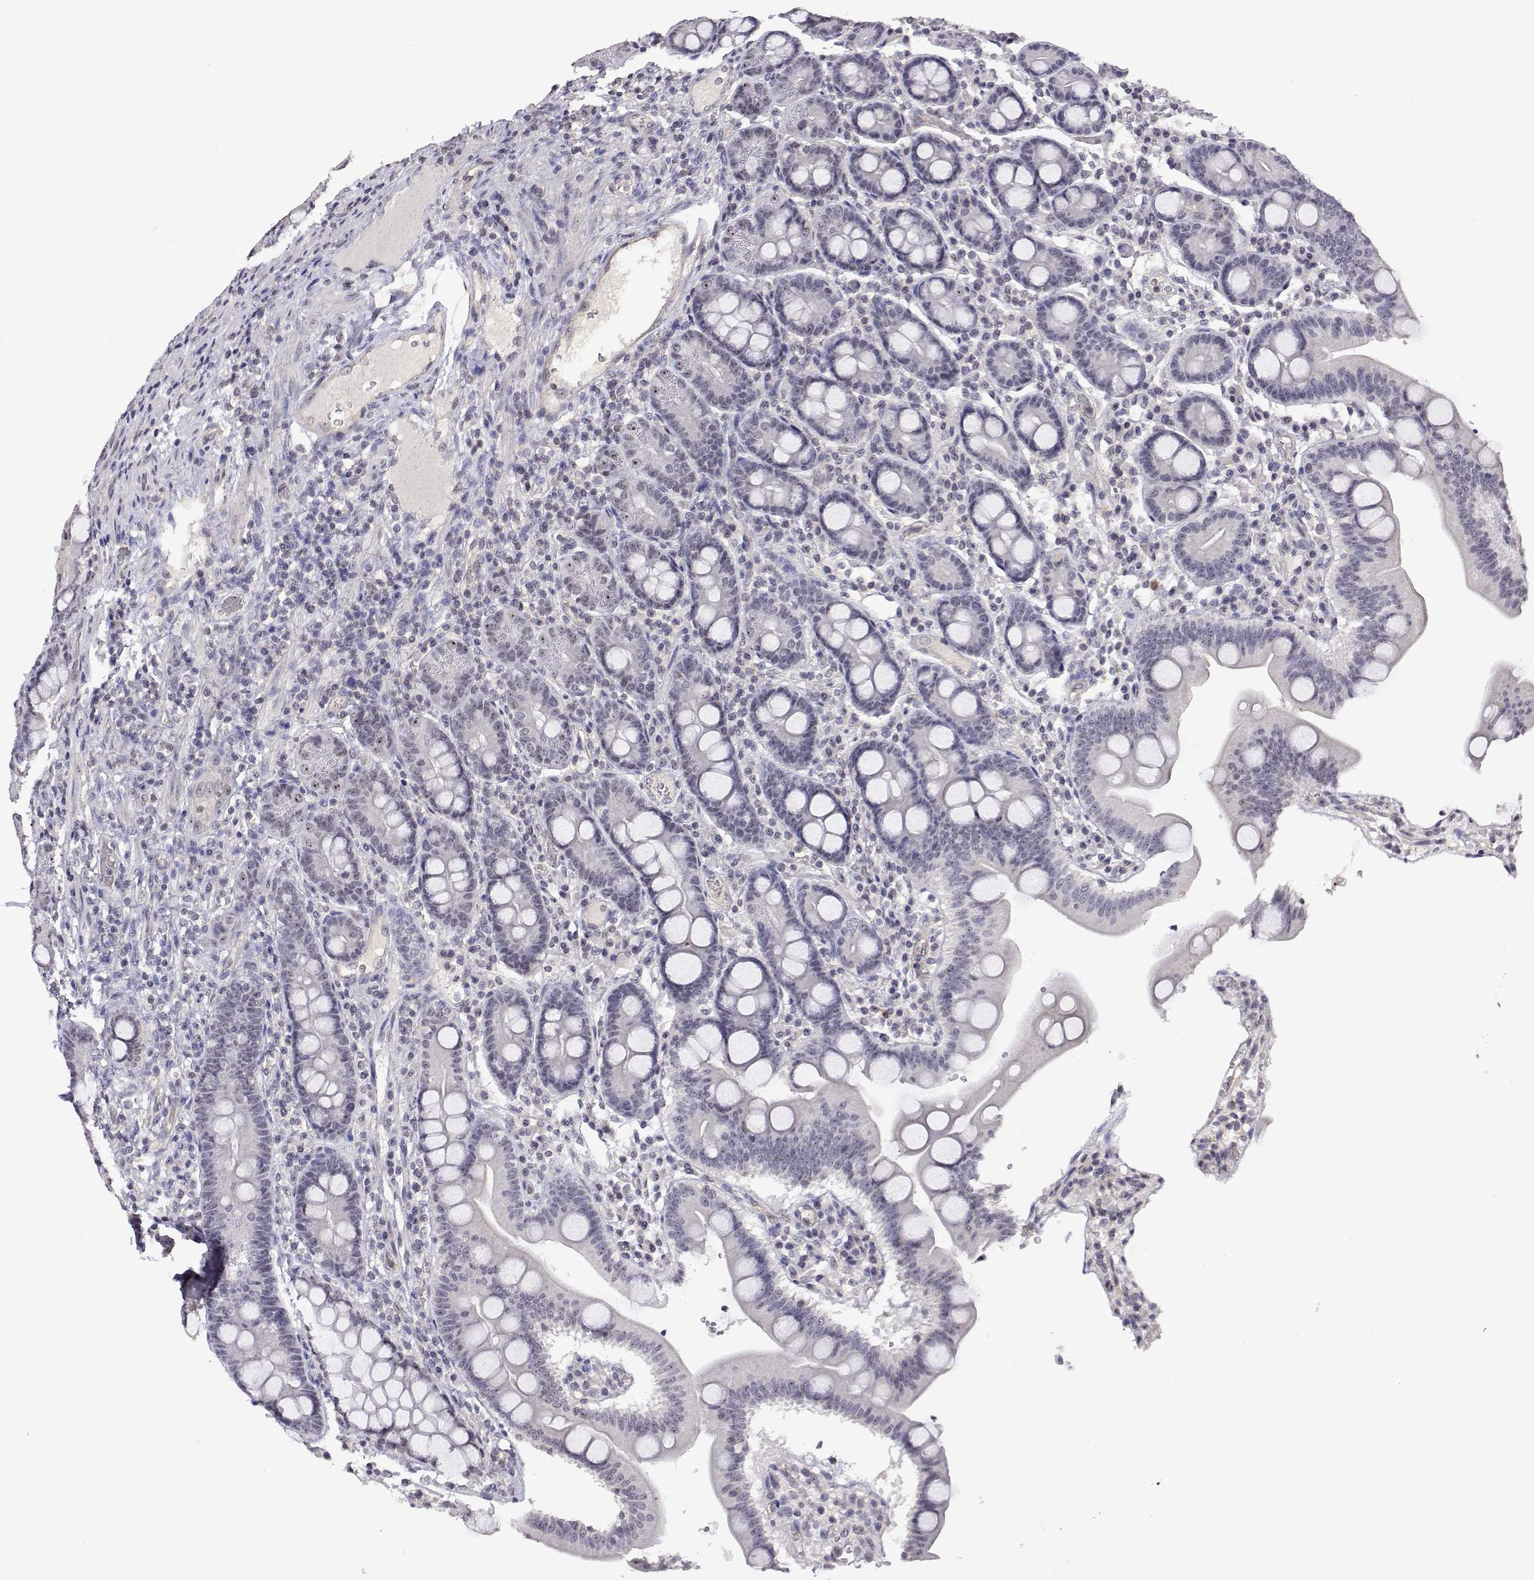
{"staining": {"intensity": "weak", "quantity": "25%-75%", "location": "nuclear"}, "tissue": "duodenum", "cell_type": "Glandular cells", "image_type": "normal", "snomed": [{"axis": "morphology", "description": "Normal tissue, NOS"}, {"axis": "topography", "description": "Pancreas"}, {"axis": "topography", "description": "Duodenum"}], "caption": "DAB immunohistochemical staining of unremarkable duodenum demonstrates weak nuclear protein expression in about 25%-75% of glandular cells.", "gene": "NHP2", "patient": {"sex": "male", "age": 59}}